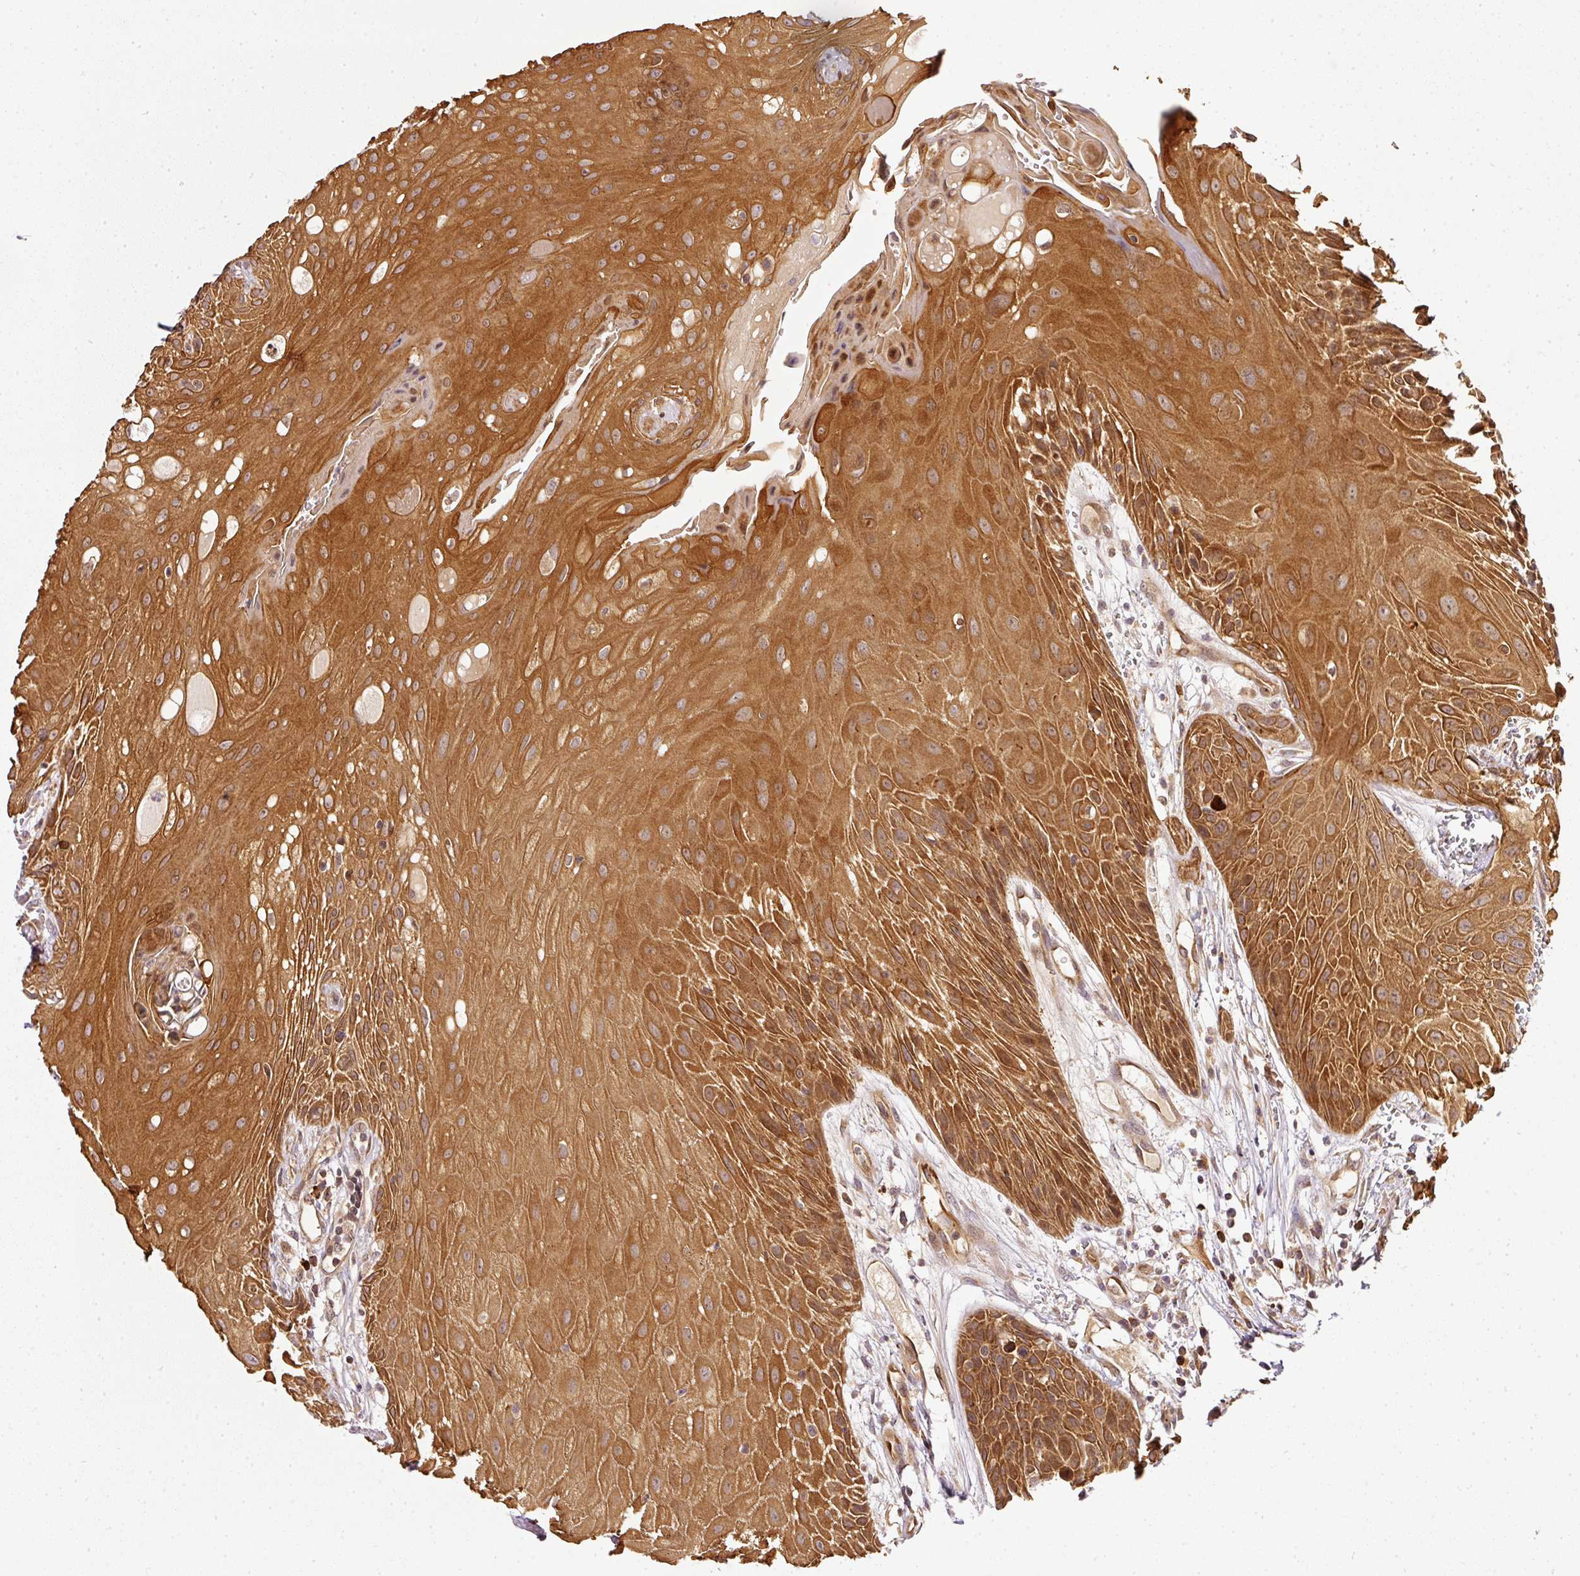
{"staining": {"intensity": "strong", "quantity": ">75%", "location": "cytoplasmic/membranous"}, "tissue": "head and neck cancer", "cell_type": "Tumor cells", "image_type": "cancer", "snomed": [{"axis": "morphology", "description": "Squamous cell carcinoma, NOS"}, {"axis": "topography", "description": "Head-Neck"}], "caption": "Immunohistochemical staining of human head and neck cancer (squamous cell carcinoma) shows high levels of strong cytoplasmic/membranous protein expression in approximately >75% of tumor cells.", "gene": "MIF4GD", "patient": {"sex": "female", "age": 73}}